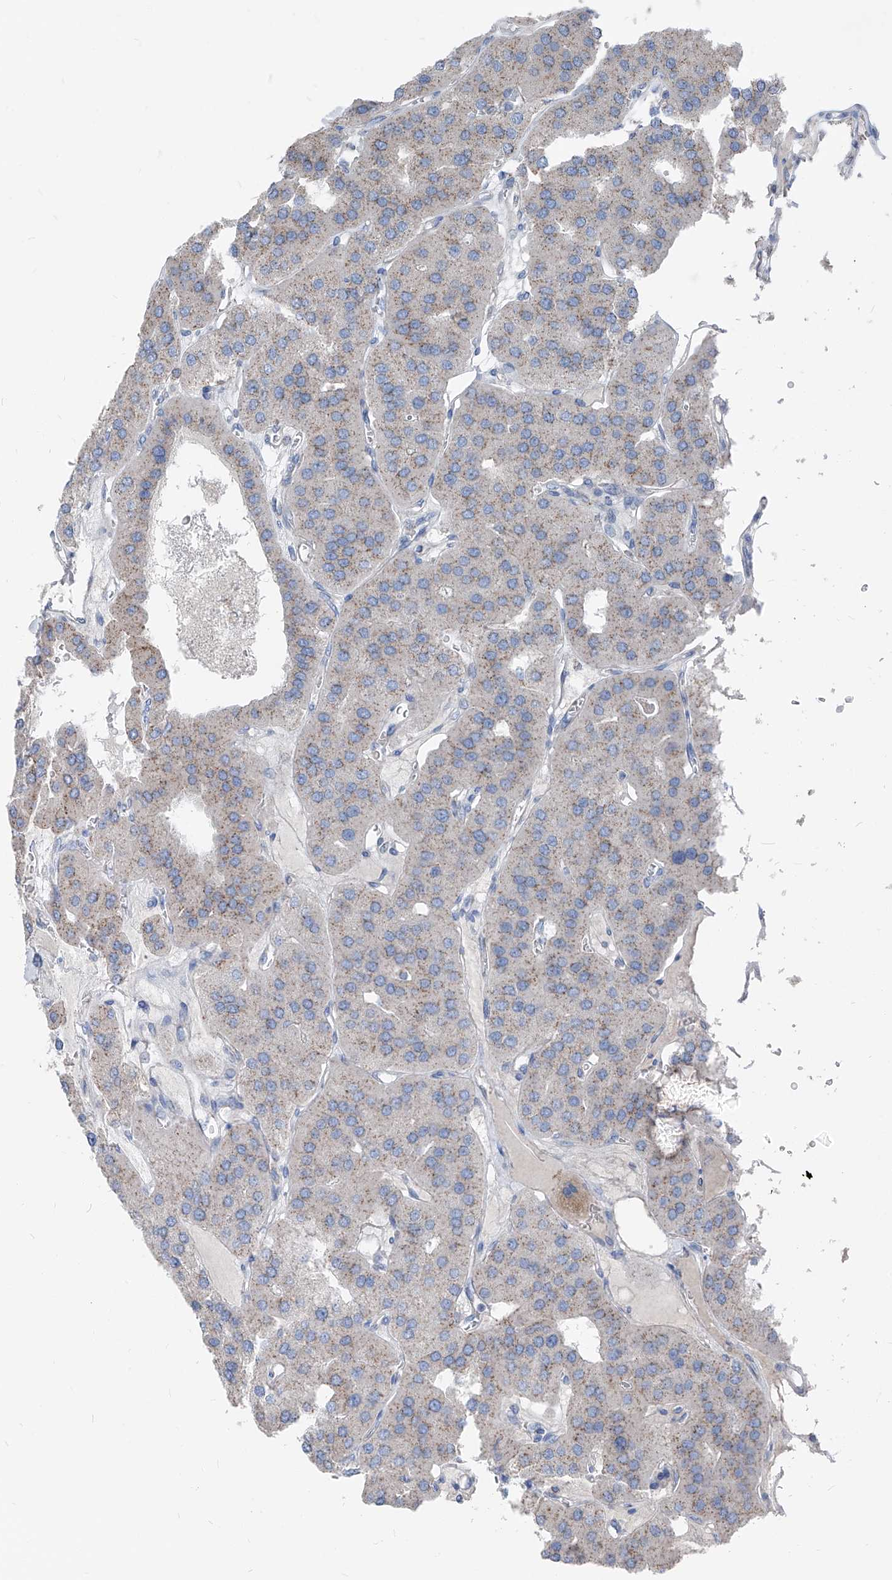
{"staining": {"intensity": "weak", "quantity": "25%-75%", "location": "cytoplasmic/membranous"}, "tissue": "parathyroid gland", "cell_type": "Glandular cells", "image_type": "normal", "snomed": [{"axis": "morphology", "description": "Normal tissue, NOS"}, {"axis": "morphology", "description": "Adenoma, NOS"}, {"axis": "topography", "description": "Parathyroid gland"}], "caption": "Immunohistochemistry (IHC) histopathology image of benign parathyroid gland: parathyroid gland stained using immunohistochemistry shows low levels of weak protein expression localized specifically in the cytoplasmic/membranous of glandular cells, appearing as a cytoplasmic/membranous brown color.", "gene": "AGPS", "patient": {"sex": "female", "age": 86}}